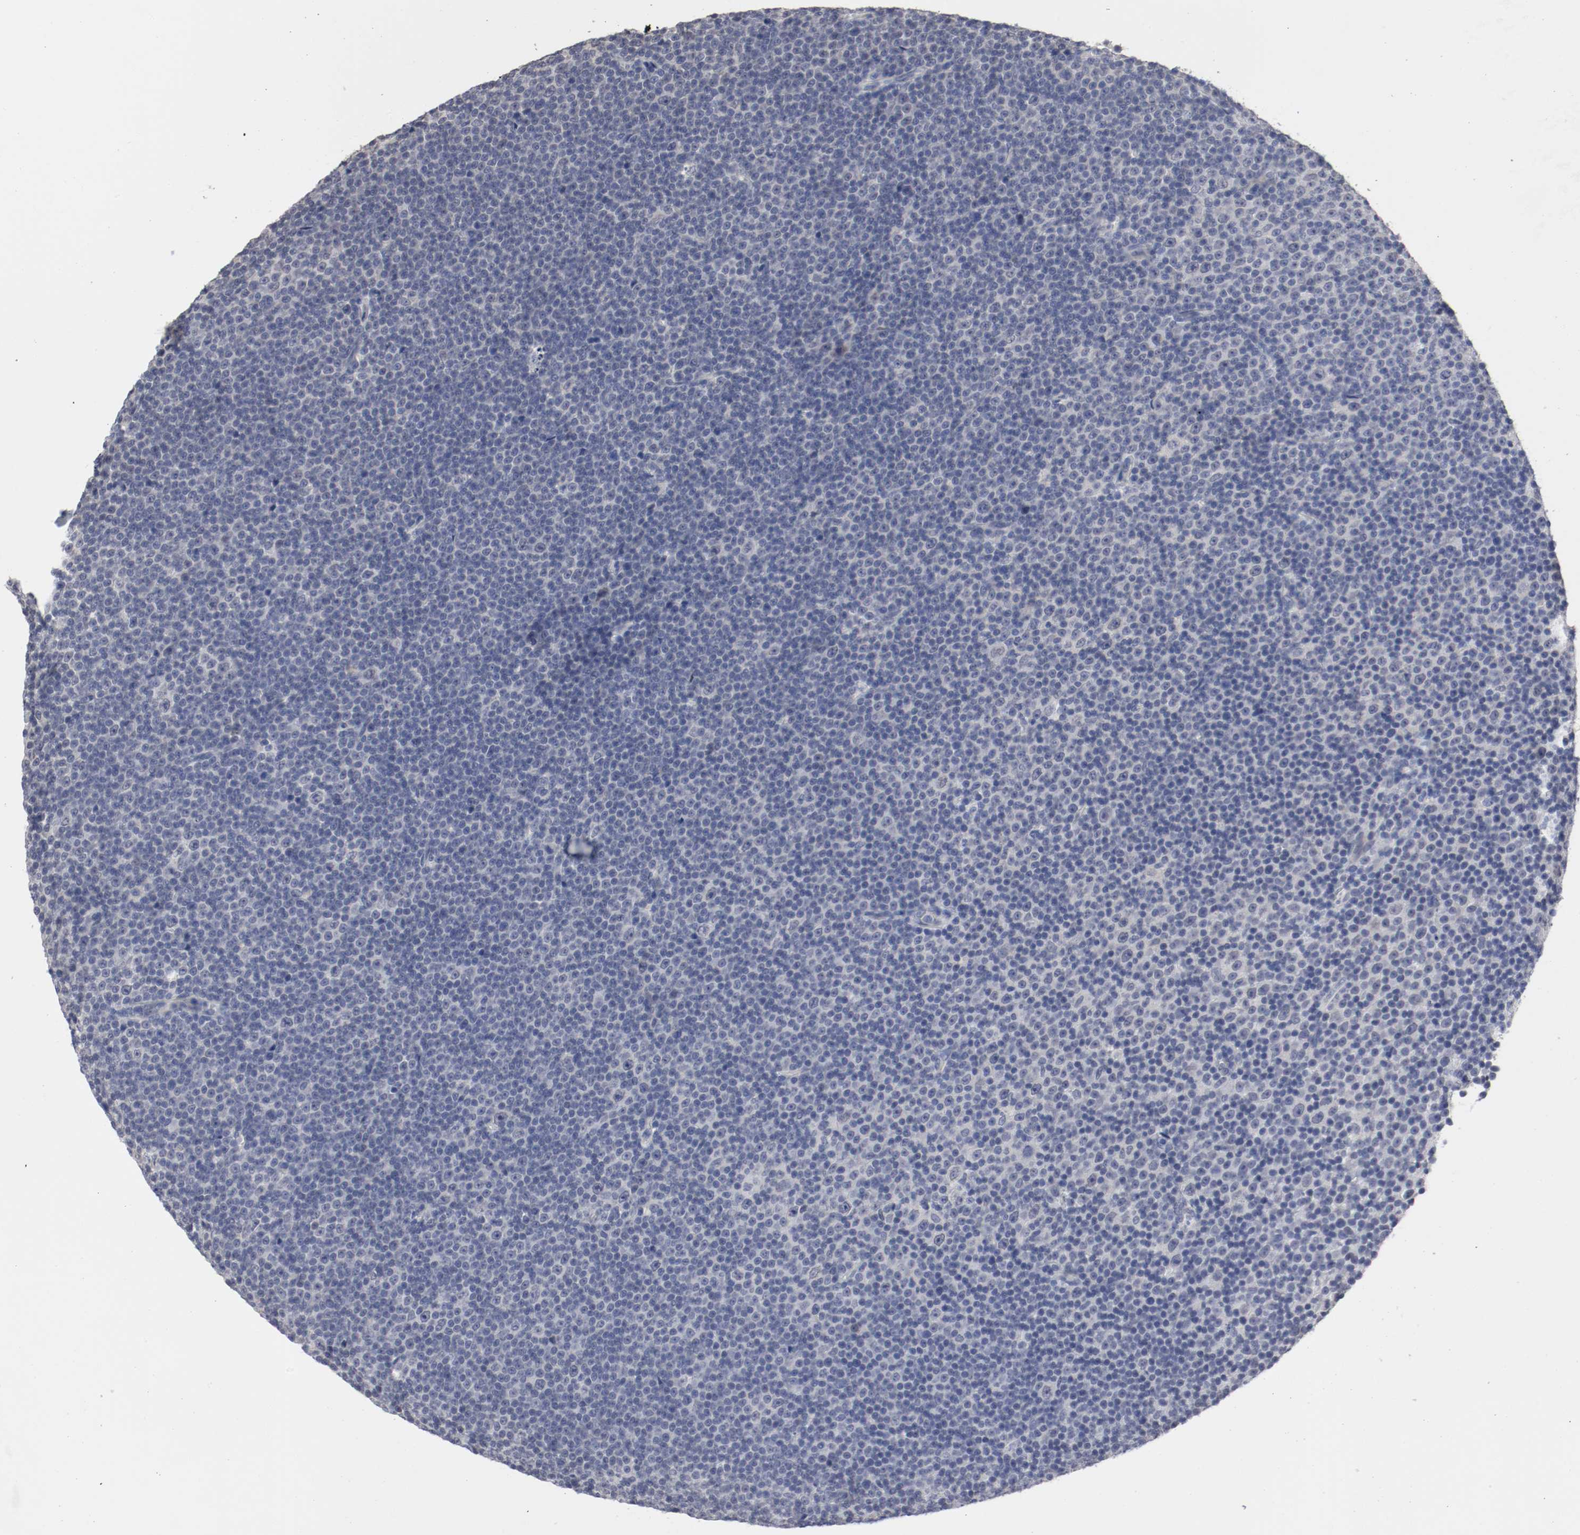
{"staining": {"intensity": "negative", "quantity": "none", "location": "none"}, "tissue": "lymphoma", "cell_type": "Tumor cells", "image_type": "cancer", "snomed": [{"axis": "morphology", "description": "Malignant lymphoma, non-Hodgkin's type, Low grade"}, {"axis": "topography", "description": "Lymph node"}], "caption": "A histopathology image of human lymphoma is negative for staining in tumor cells.", "gene": "CEBPE", "patient": {"sex": "female", "age": 67}}